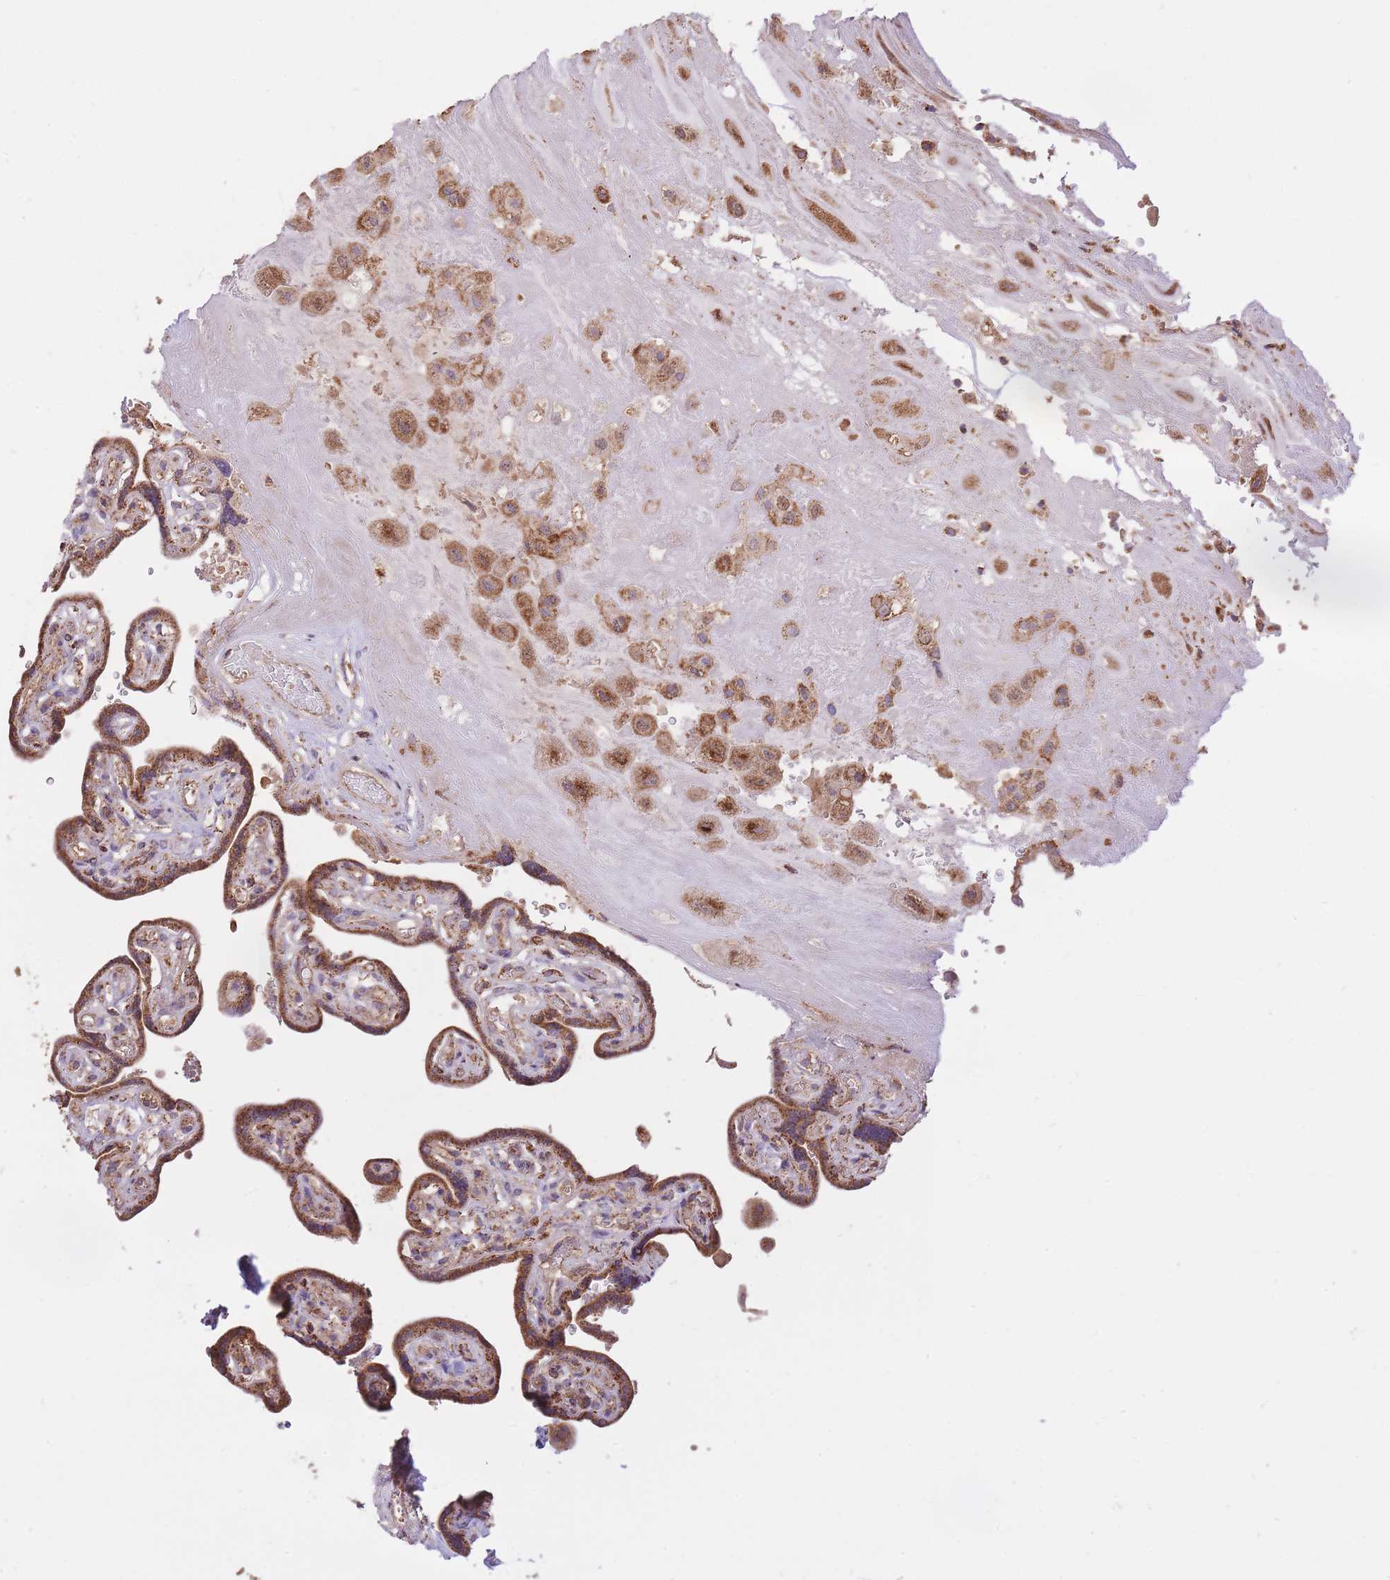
{"staining": {"intensity": "moderate", "quantity": ">75%", "location": "cytoplasmic/membranous"}, "tissue": "placenta", "cell_type": "Decidual cells", "image_type": "normal", "snomed": [{"axis": "morphology", "description": "Normal tissue, NOS"}, {"axis": "topography", "description": "Placenta"}], "caption": "Immunohistochemical staining of normal human placenta displays >75% levels of moderate cytoplasmic/membranous protein positivity in approximately >75% of decidual cells.", "gene": "PREP", "patient": {"sex": "female", "age": 32}}